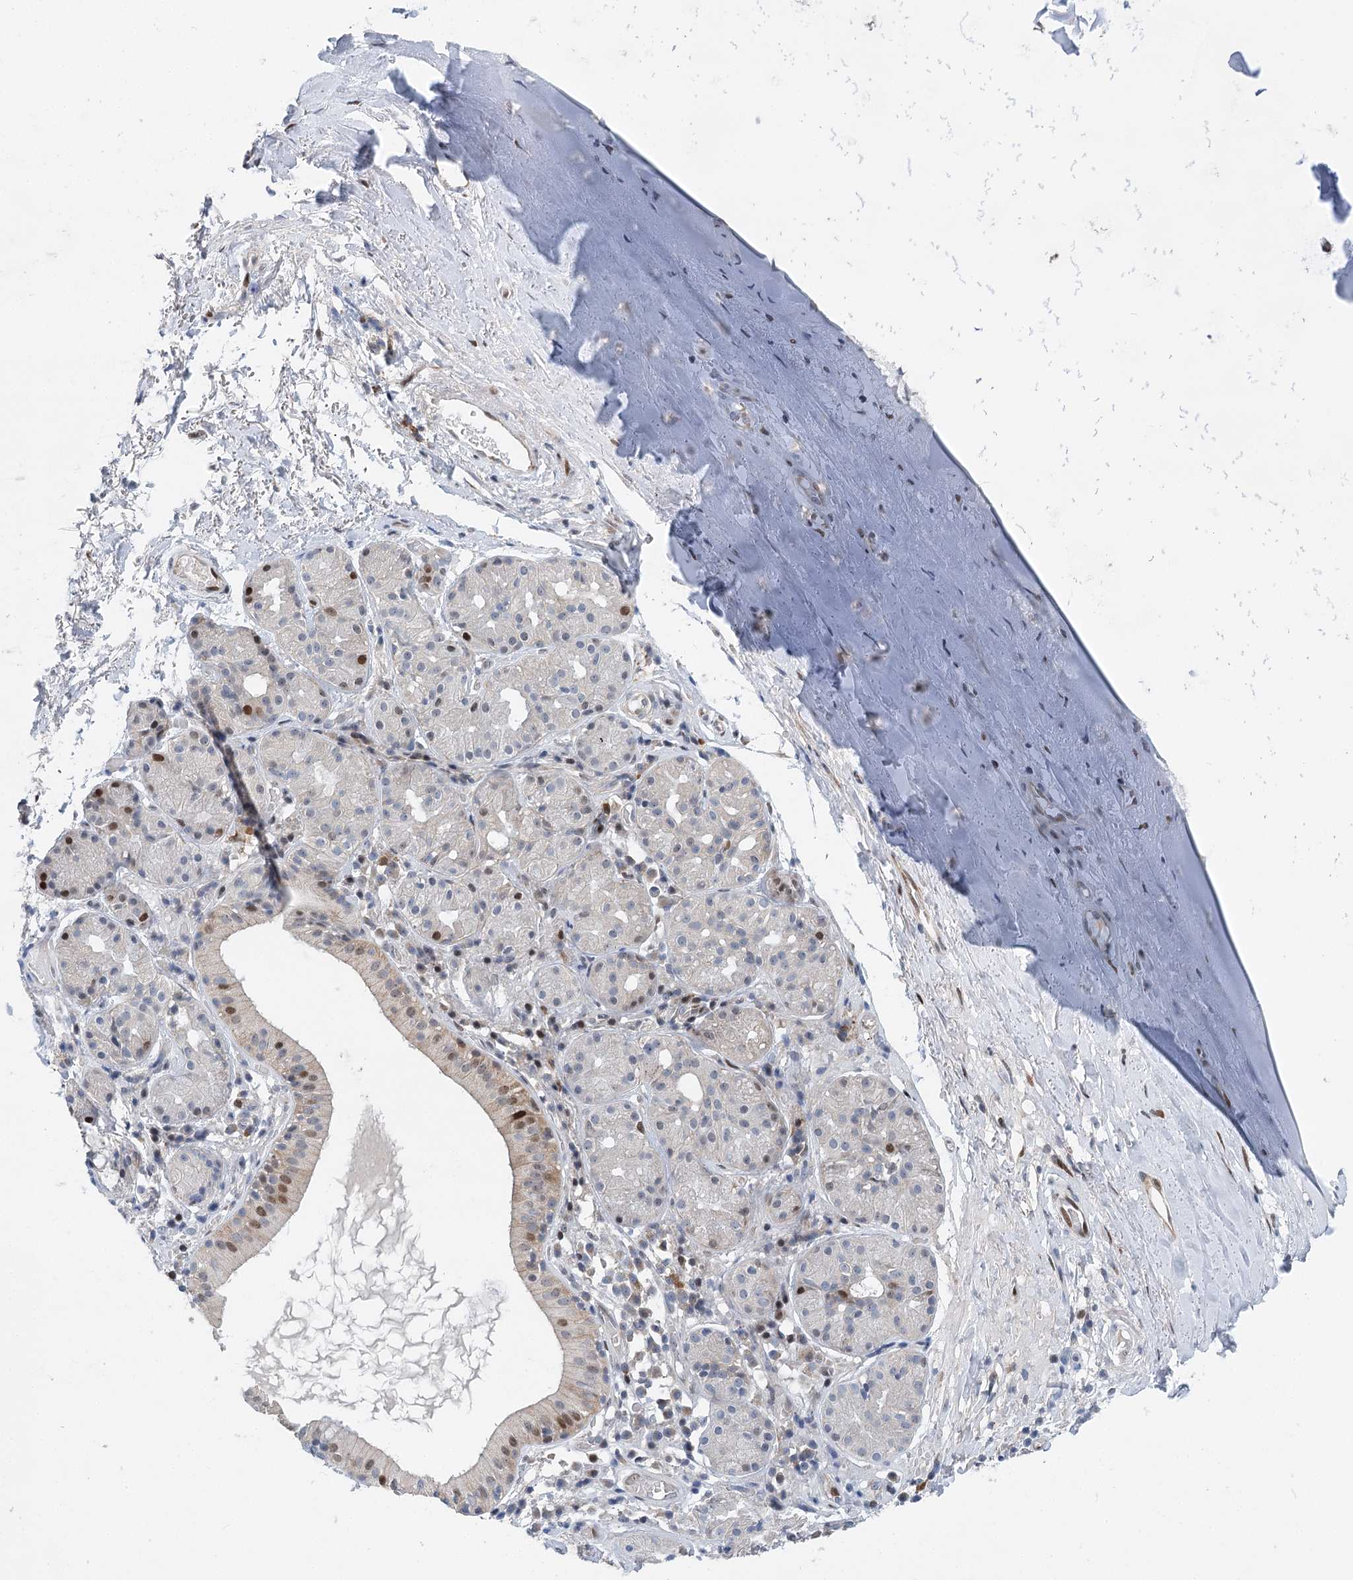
{"staining": {"intensity": "weak", "quantity": ">75%", "location": "nuclear"}, "tissue": "soft tissue", "cell_type": "Chondrocytes", "image_type": "normal", "snomed": [{"axis": "morphology", "description": "Normal tissue, NOS"}, {"axis": "morphology", "description": "Basal cell carcinoma"}, {"axis": "topography", "description": "Cartilage tissue"}, {"axis": "topography", "description": "Nasopharynx"}, {"axis": "topography", "description": "Oral tissue"}], "caption": "The immunohistochemical stain labels weak nuclear expression in chondrocytes of unremarkable soft tissue. Nuclei are stained in blue.", "gene": "CAMTA1", "patient": {"sex": "female", "age": 77}}